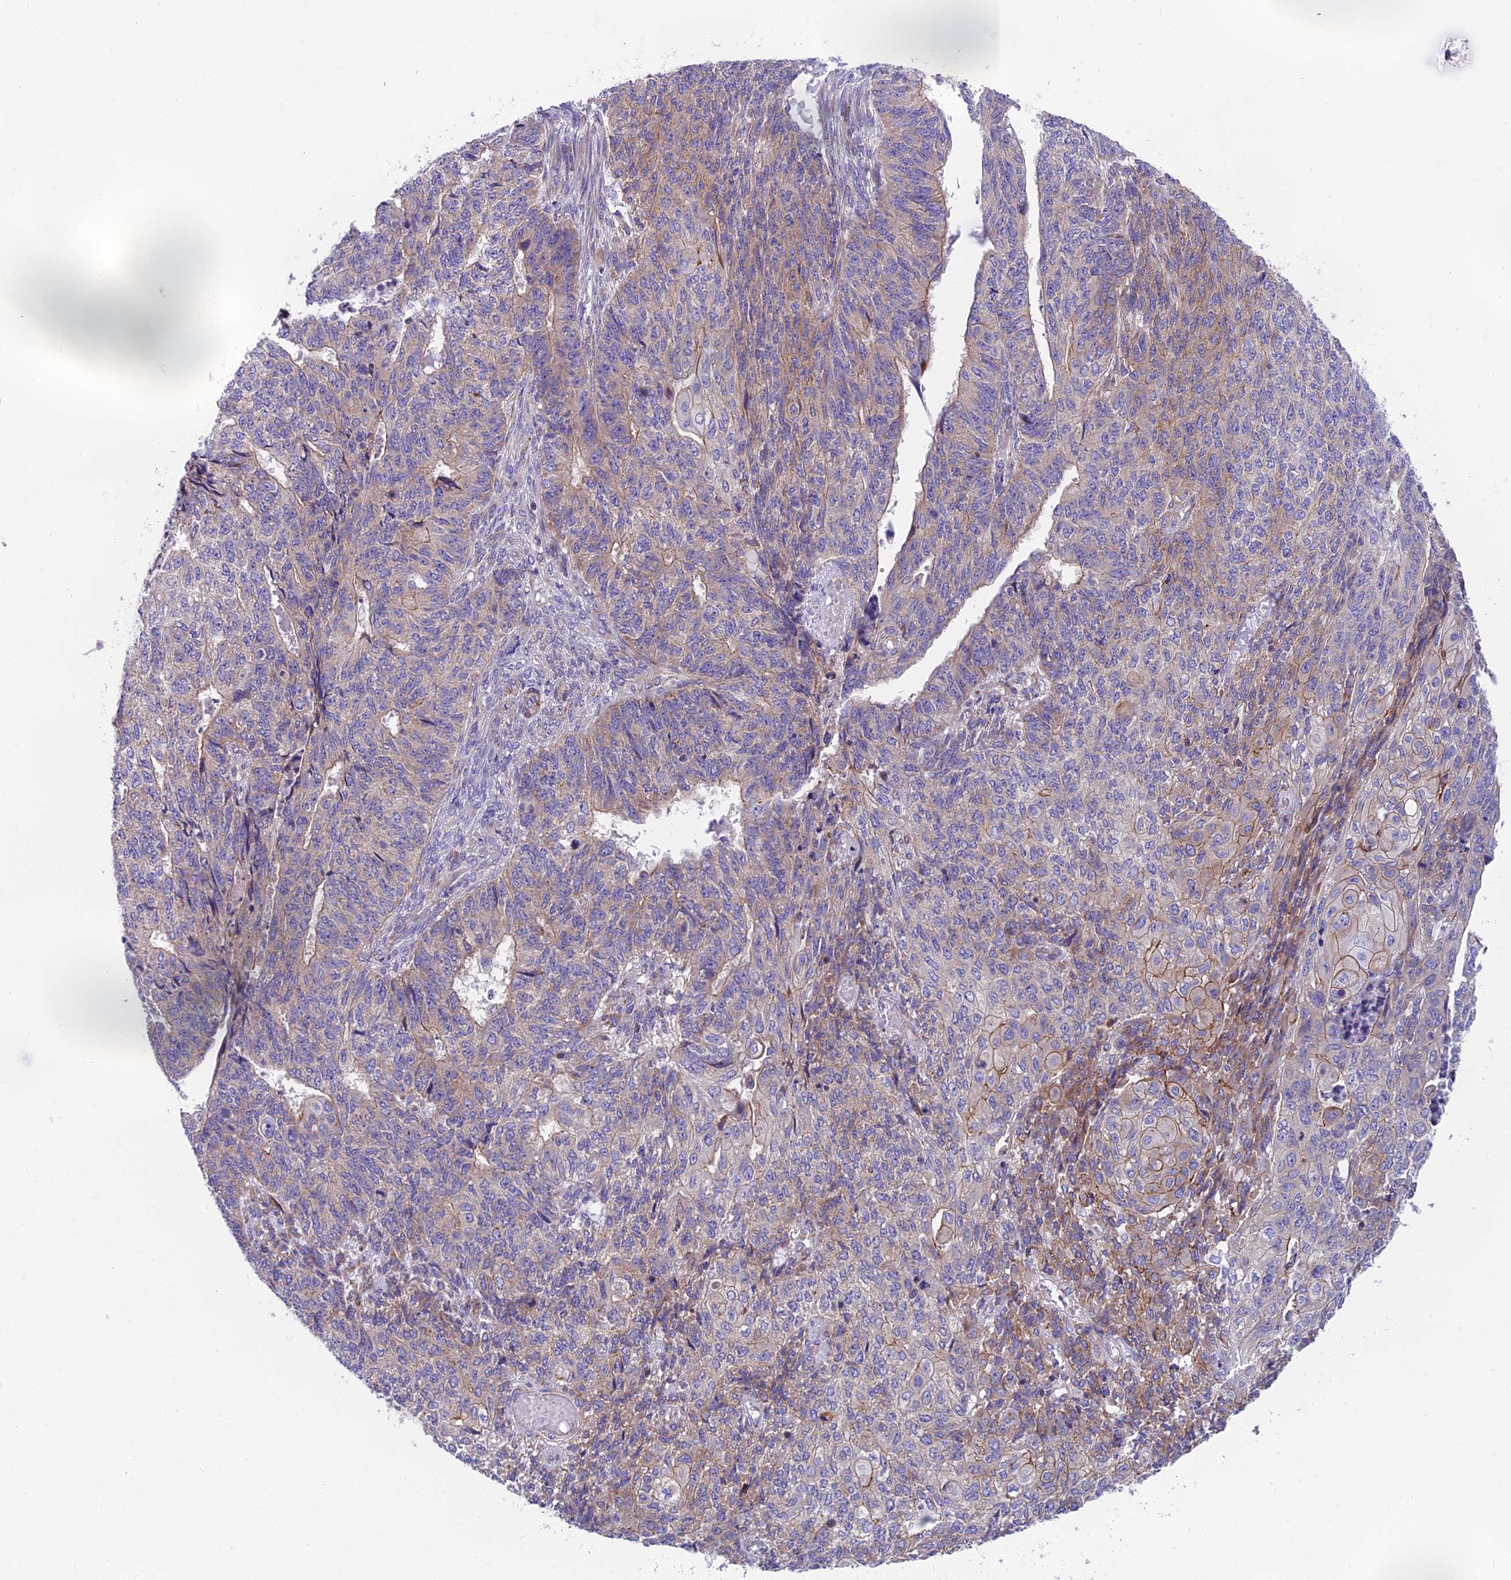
{"staining": {"intensity": "moderate", "quantity": "<25%", "location": "cytoplasmic/membranous"}, "tissue": "endometrial cancer", "cell_type": "Tumor cells", "image_type": "cancer", "snomed": [{"axis": "morphology", "description": "Adenocarcinoma, NOS"}, {"axis": "topography", "description": "Endometrium"}], "caption": "Endometrial cancer stained for a protein (brown) demonstrates moderate cytoplasmic/membranous positive staining in about <25% of tumor cells.", "gene": "MVB12A", "patient": {"sex": "female", "age": 32}}